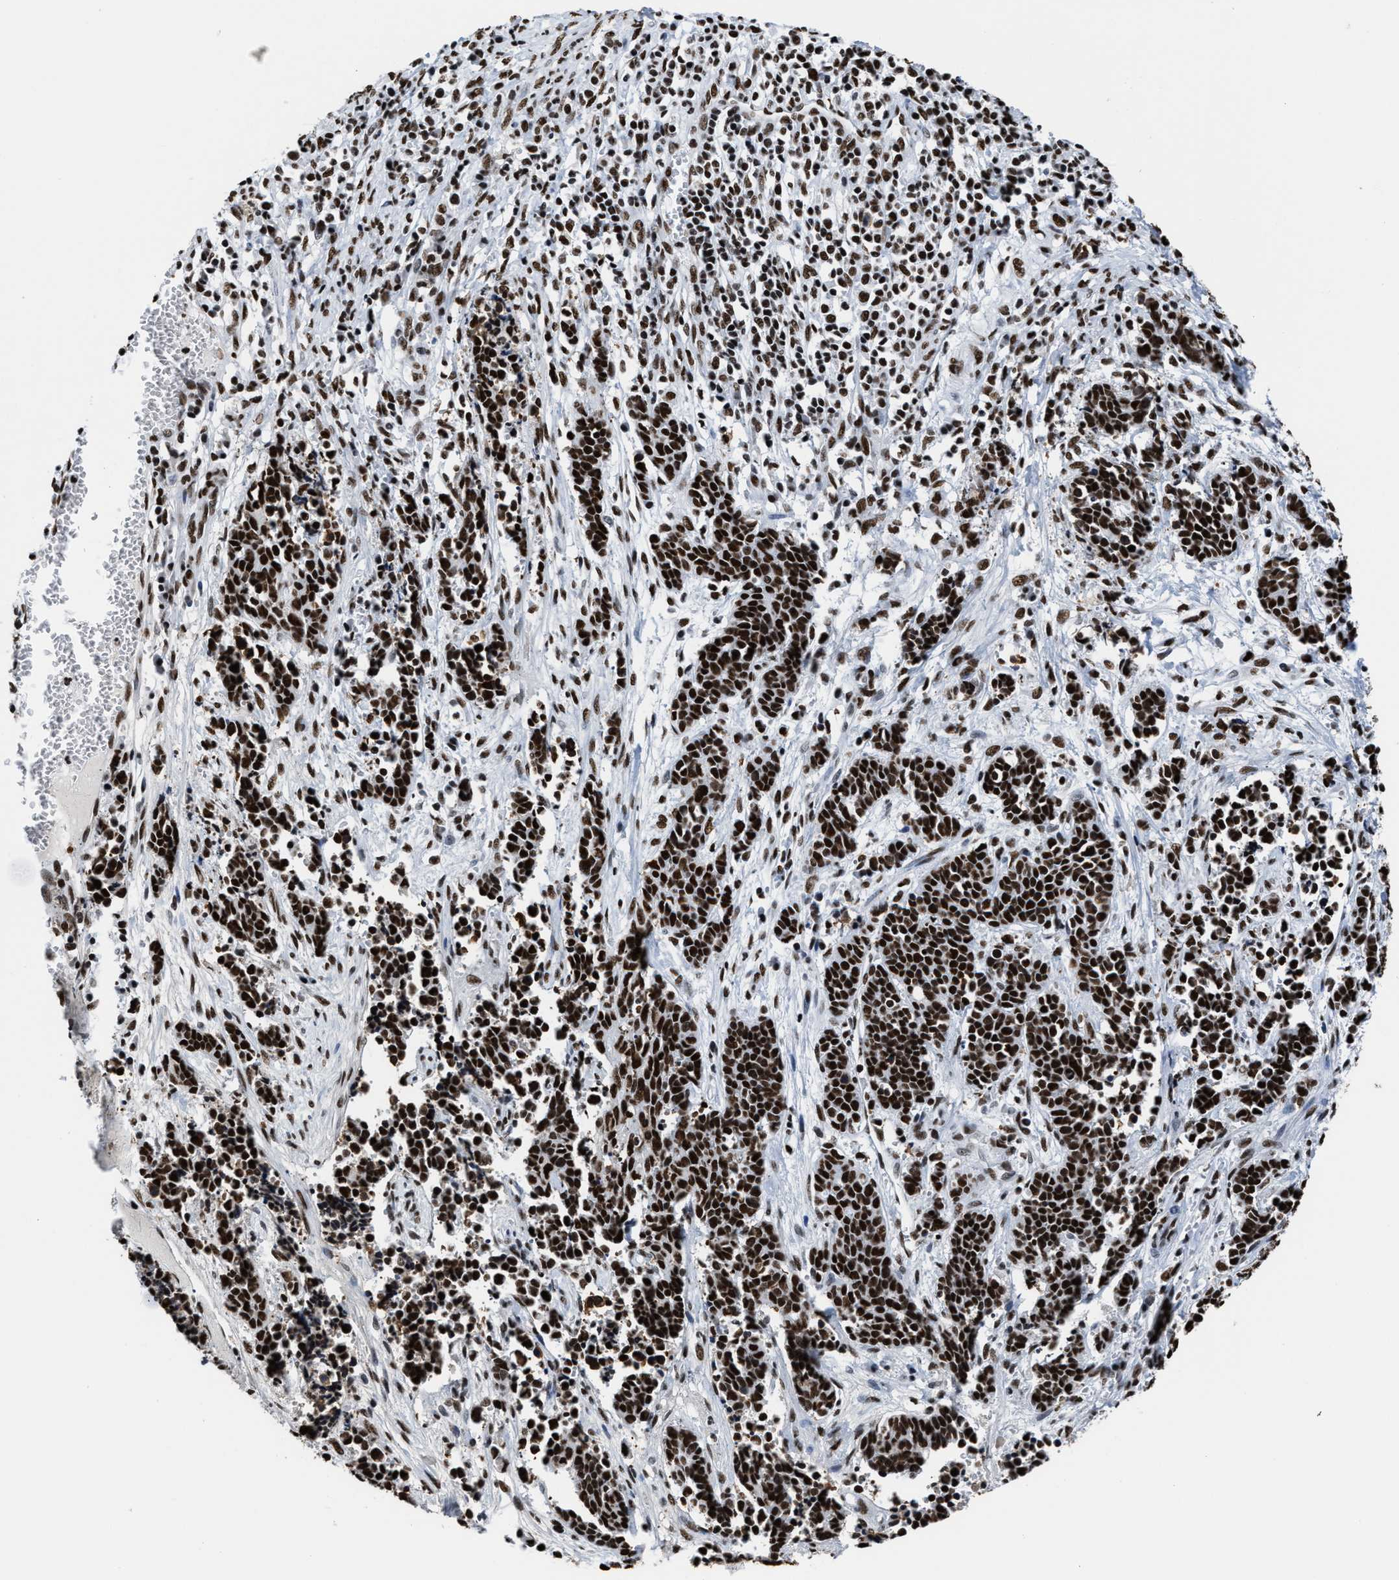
{"staining": {"intensity": "strong", "quantity": ">75%", "location": "nuclear"}, "tissue": "cervical cancer", "cell_type": "Tumor cells", "image_type": "cancer", "snomed": [{"axis": "morphology", "description": "Squamous cell carcinoma, NOS"}, {"axis": "topography", "description": "Cervix"}], "caption": "Cervical squamous cell carcinoma was stained to show a protein in brown. There is high levels of strong nuclear positivity in about >75% of tumor cells.", "gene": "SMARCC2", "patient": {"sex": "female", "age": 35}}